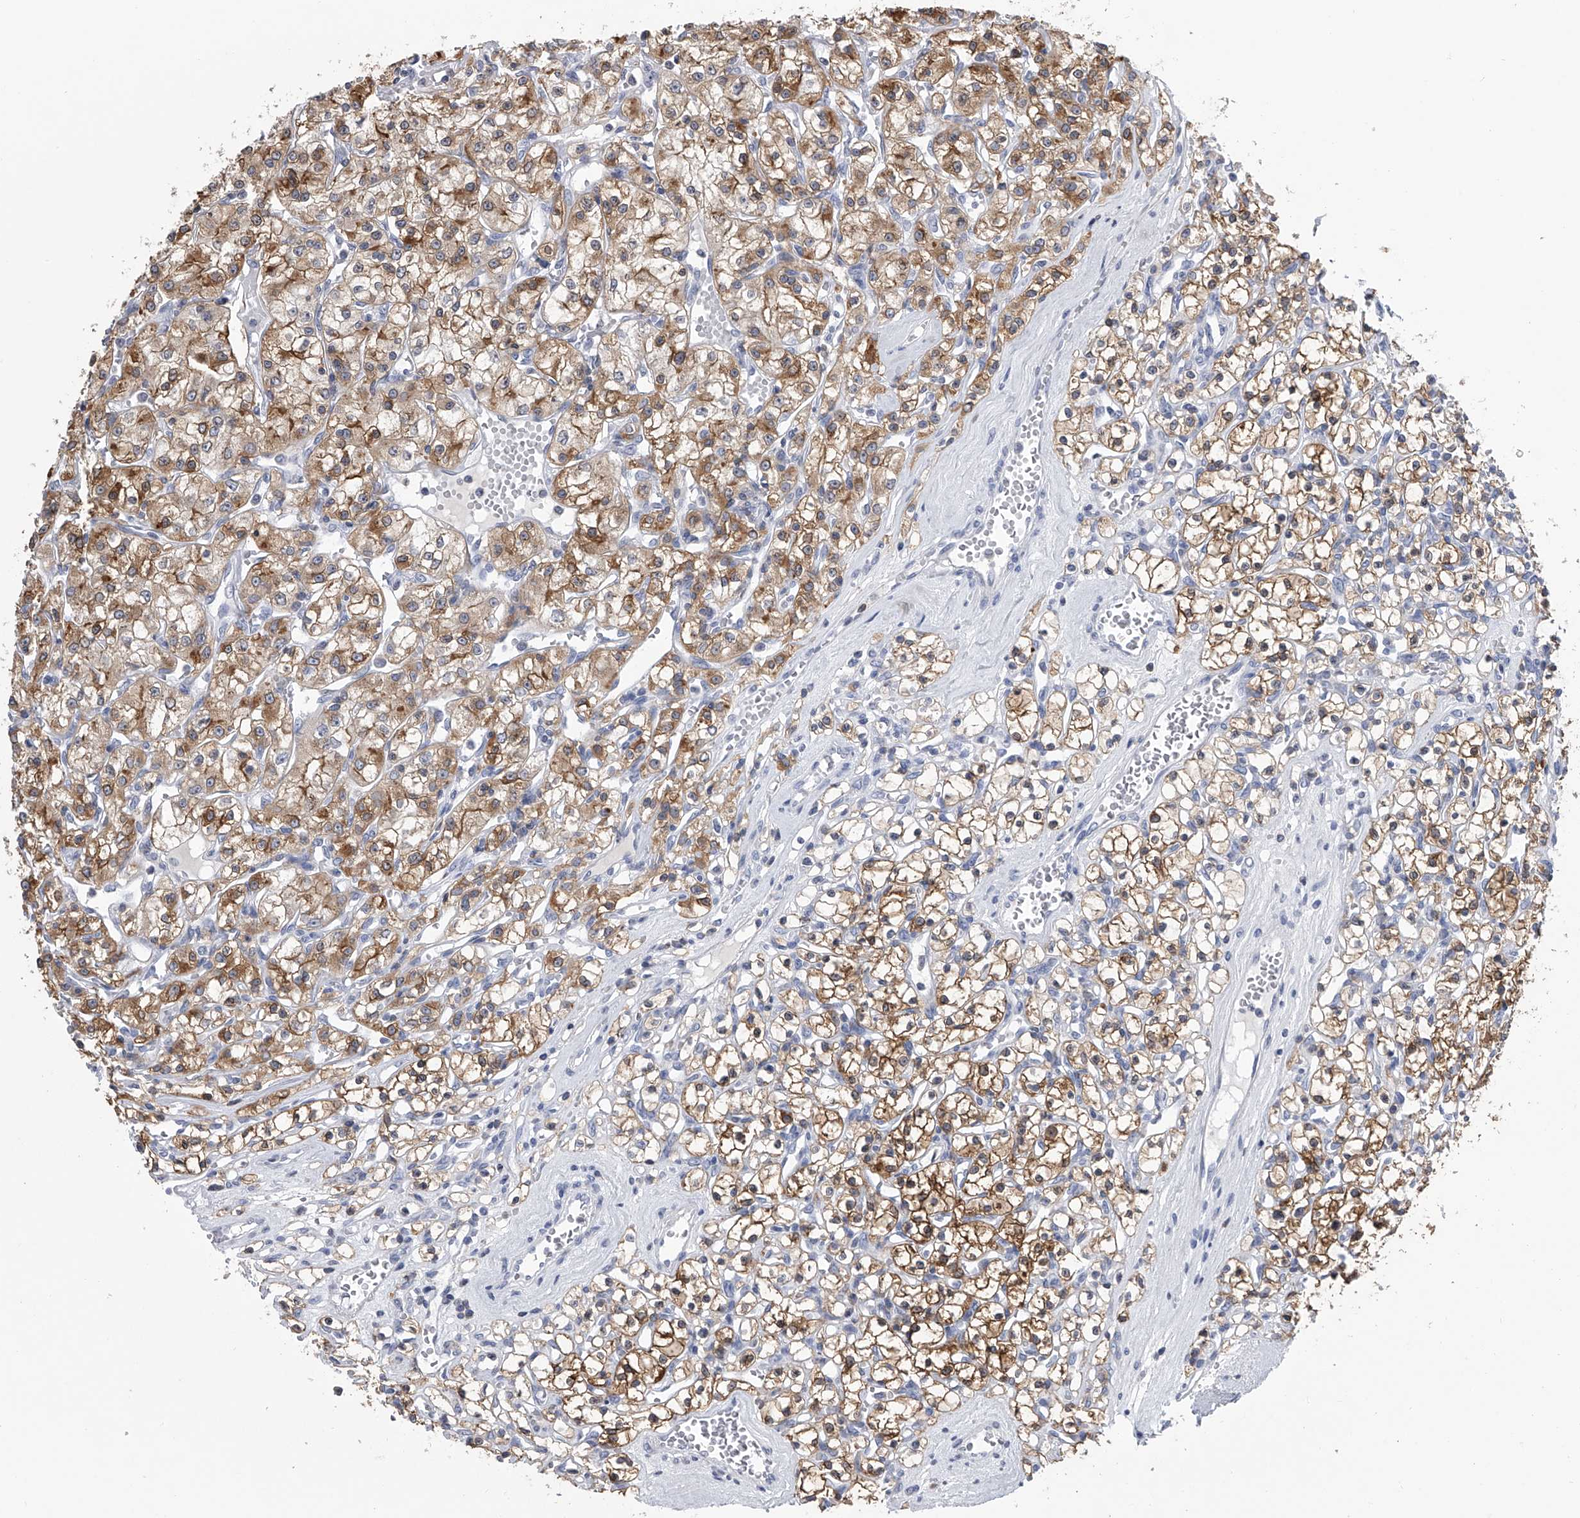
{"staining": {"intensity": "moderate", "quantity": ">75%", "location": "cytoplasmic/membranous"}, "tissue": "renal cancer", "cell_type": "Tumor cells", "image_type": "cancer", "snomed": [{"axis": "morphology", "description": "Adenocarcinoma, NOS"}, {"axis": "topography", "description": "Kidney"}], "caption": "Adenocarcinoma (renal) tissue displays moderate cytoplasmic/membranous expression in about >75% of tumor cells", "gene": "TASP1", "patient": {"sex": "female", "age": 59}}